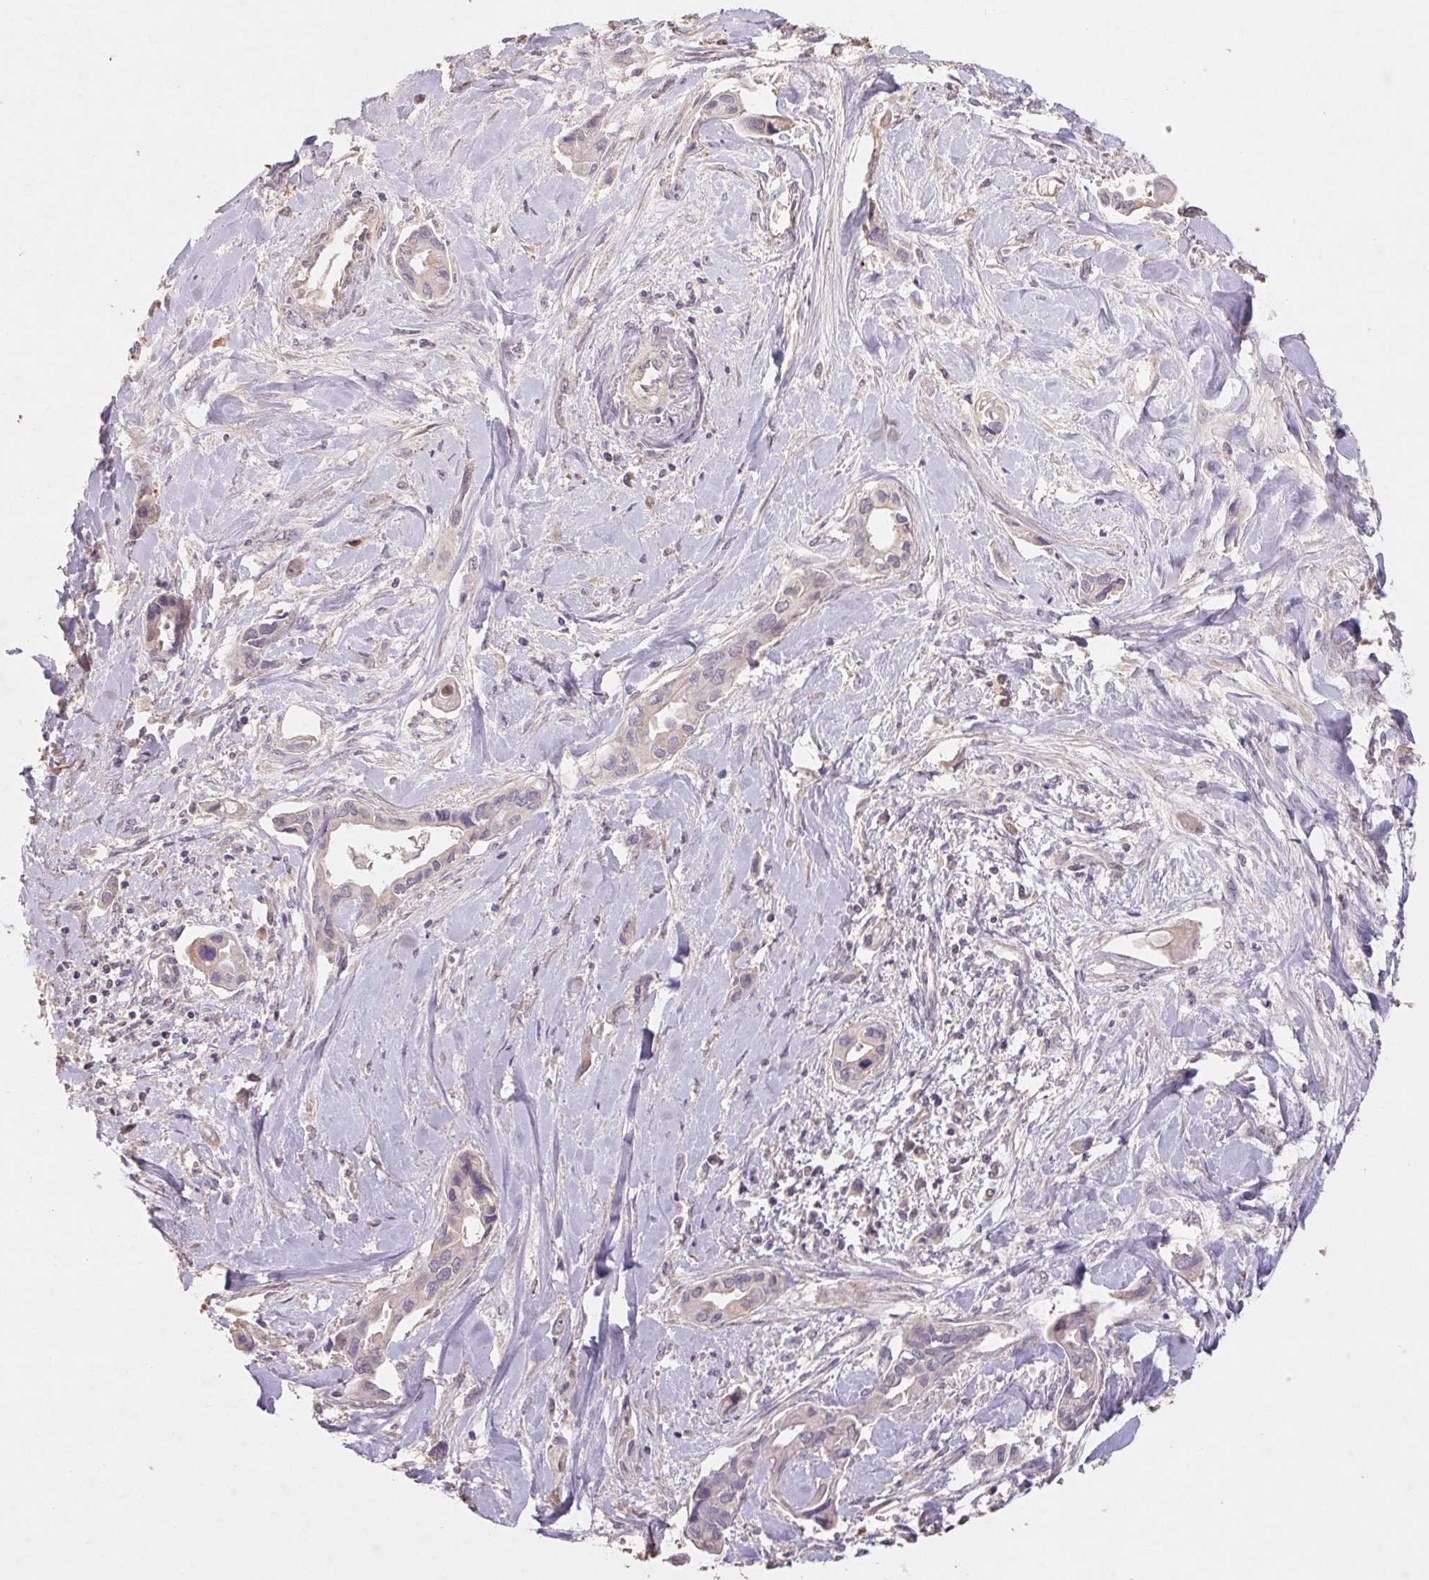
{"staining": {"intensity": "weak", "quantity": "<25%", "location": "cytoplasmic/membranous"}, "tissue": "liver cancer", "cell_type": "Tumor cells", "image_type": "cancer", "snomed": [{"axis": "morphology", "description": "Cholangiocarcinoma"}, {"axis": "topography", "description": "Liver"}], "caption": "Cholangiocarcinoma (liver) was stained to show a protein in brown. There is no significant positivity in tumor cells. (Immunohistochemistry (ihc), brightfield microscopy, high magnification).", "gene": "GRM2", "patient": {"sex": "female", "age": 64}}